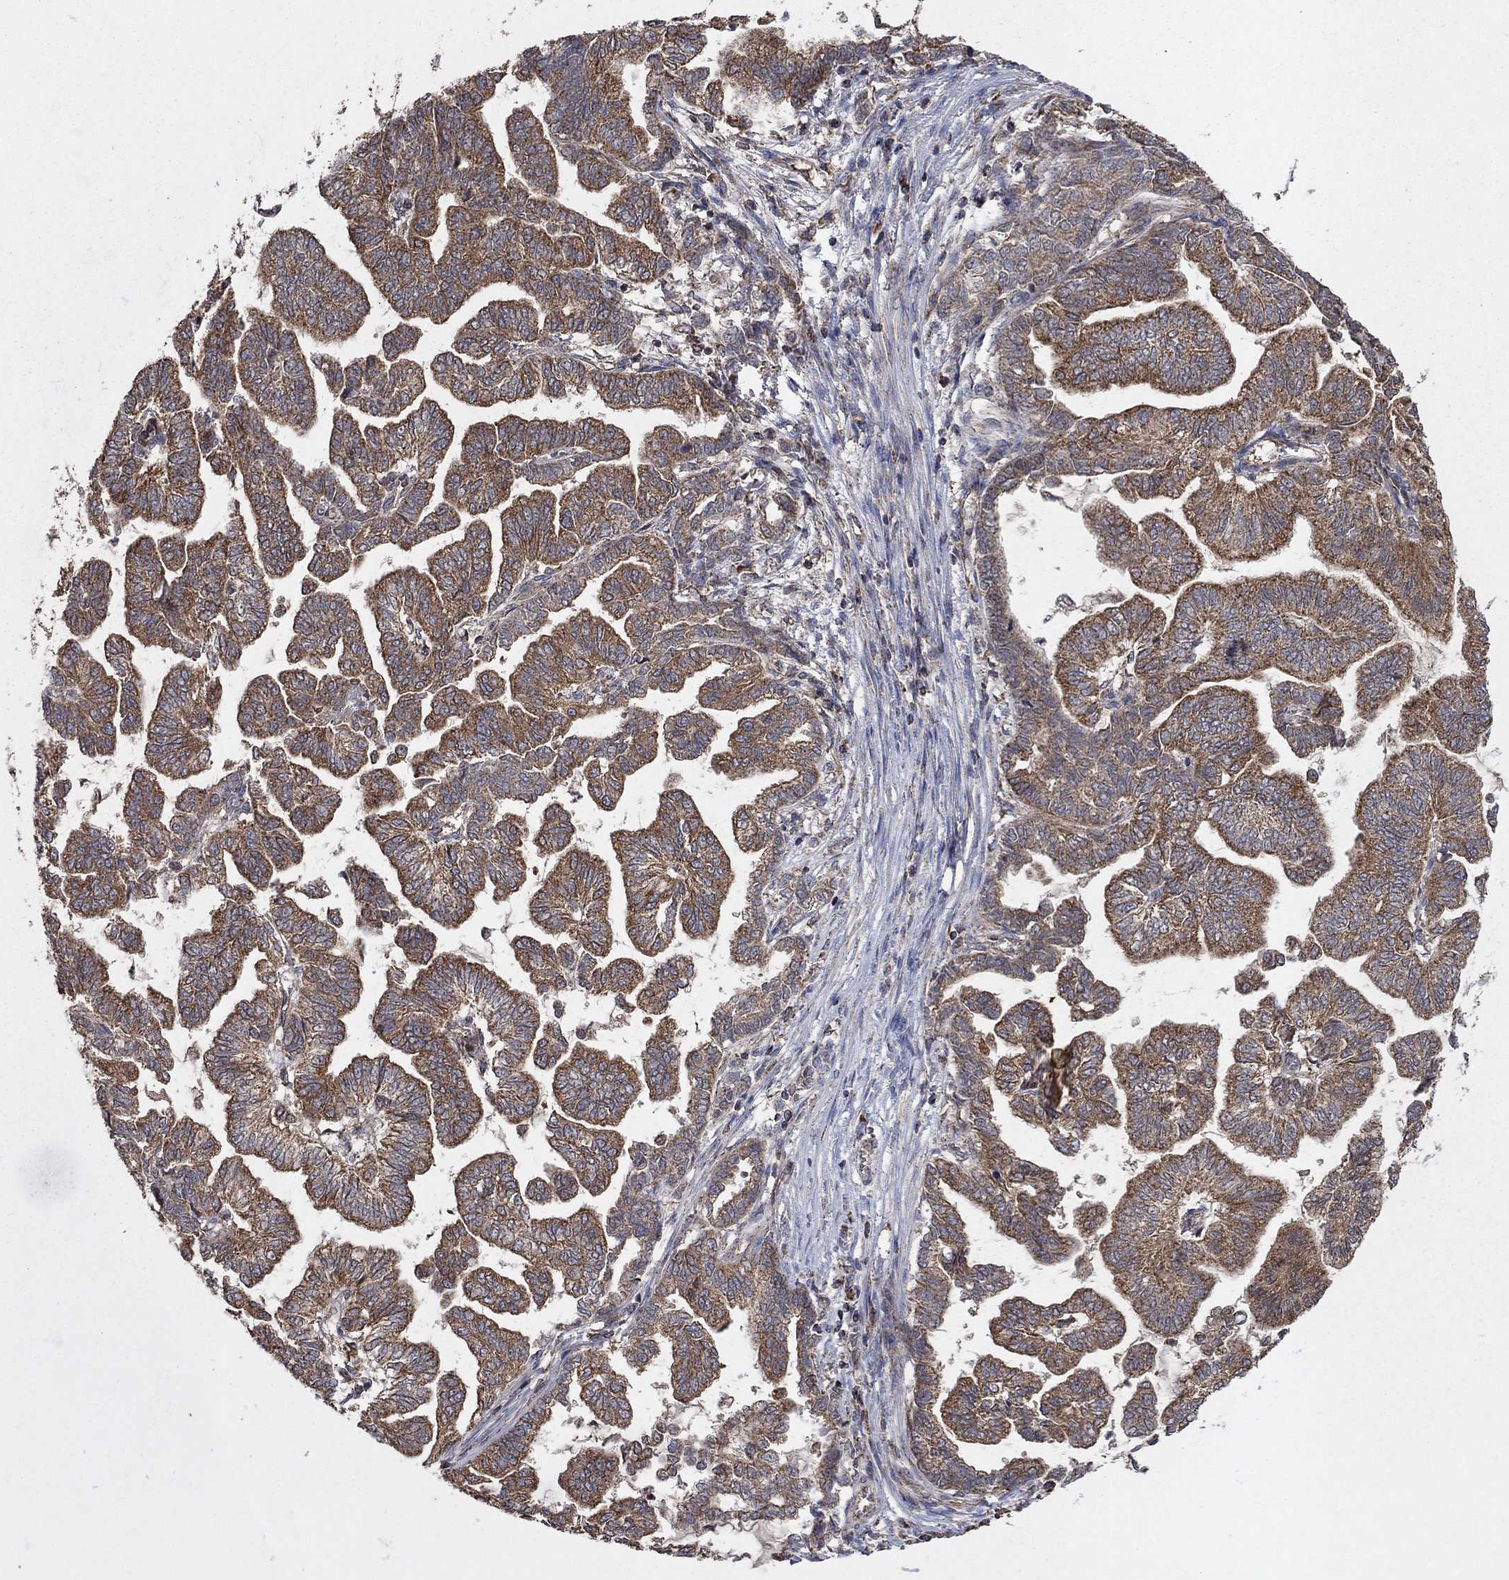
{"staining": {"intensity": "moderate", "quantity": ">75%", "location": "cytoplasmic/membranous"}, "tissue": "stomach cancer", "cell_type": "Tumor cells", "image_type": "cancer", "snomed": [{"axis": "morphology", "description": "Adenocarcinoma, NOS"}, {"axis": "topography", "description": "Stomach"}], "caption": "This is an image of immunohistochemistry staining of stomach cancer (adenocarcinoma), which shows moderate expression in the cytoplasmic/membranous of tumor cells.", "gene": "DPH1", "patient": {"sex": "male", "age": 83}}